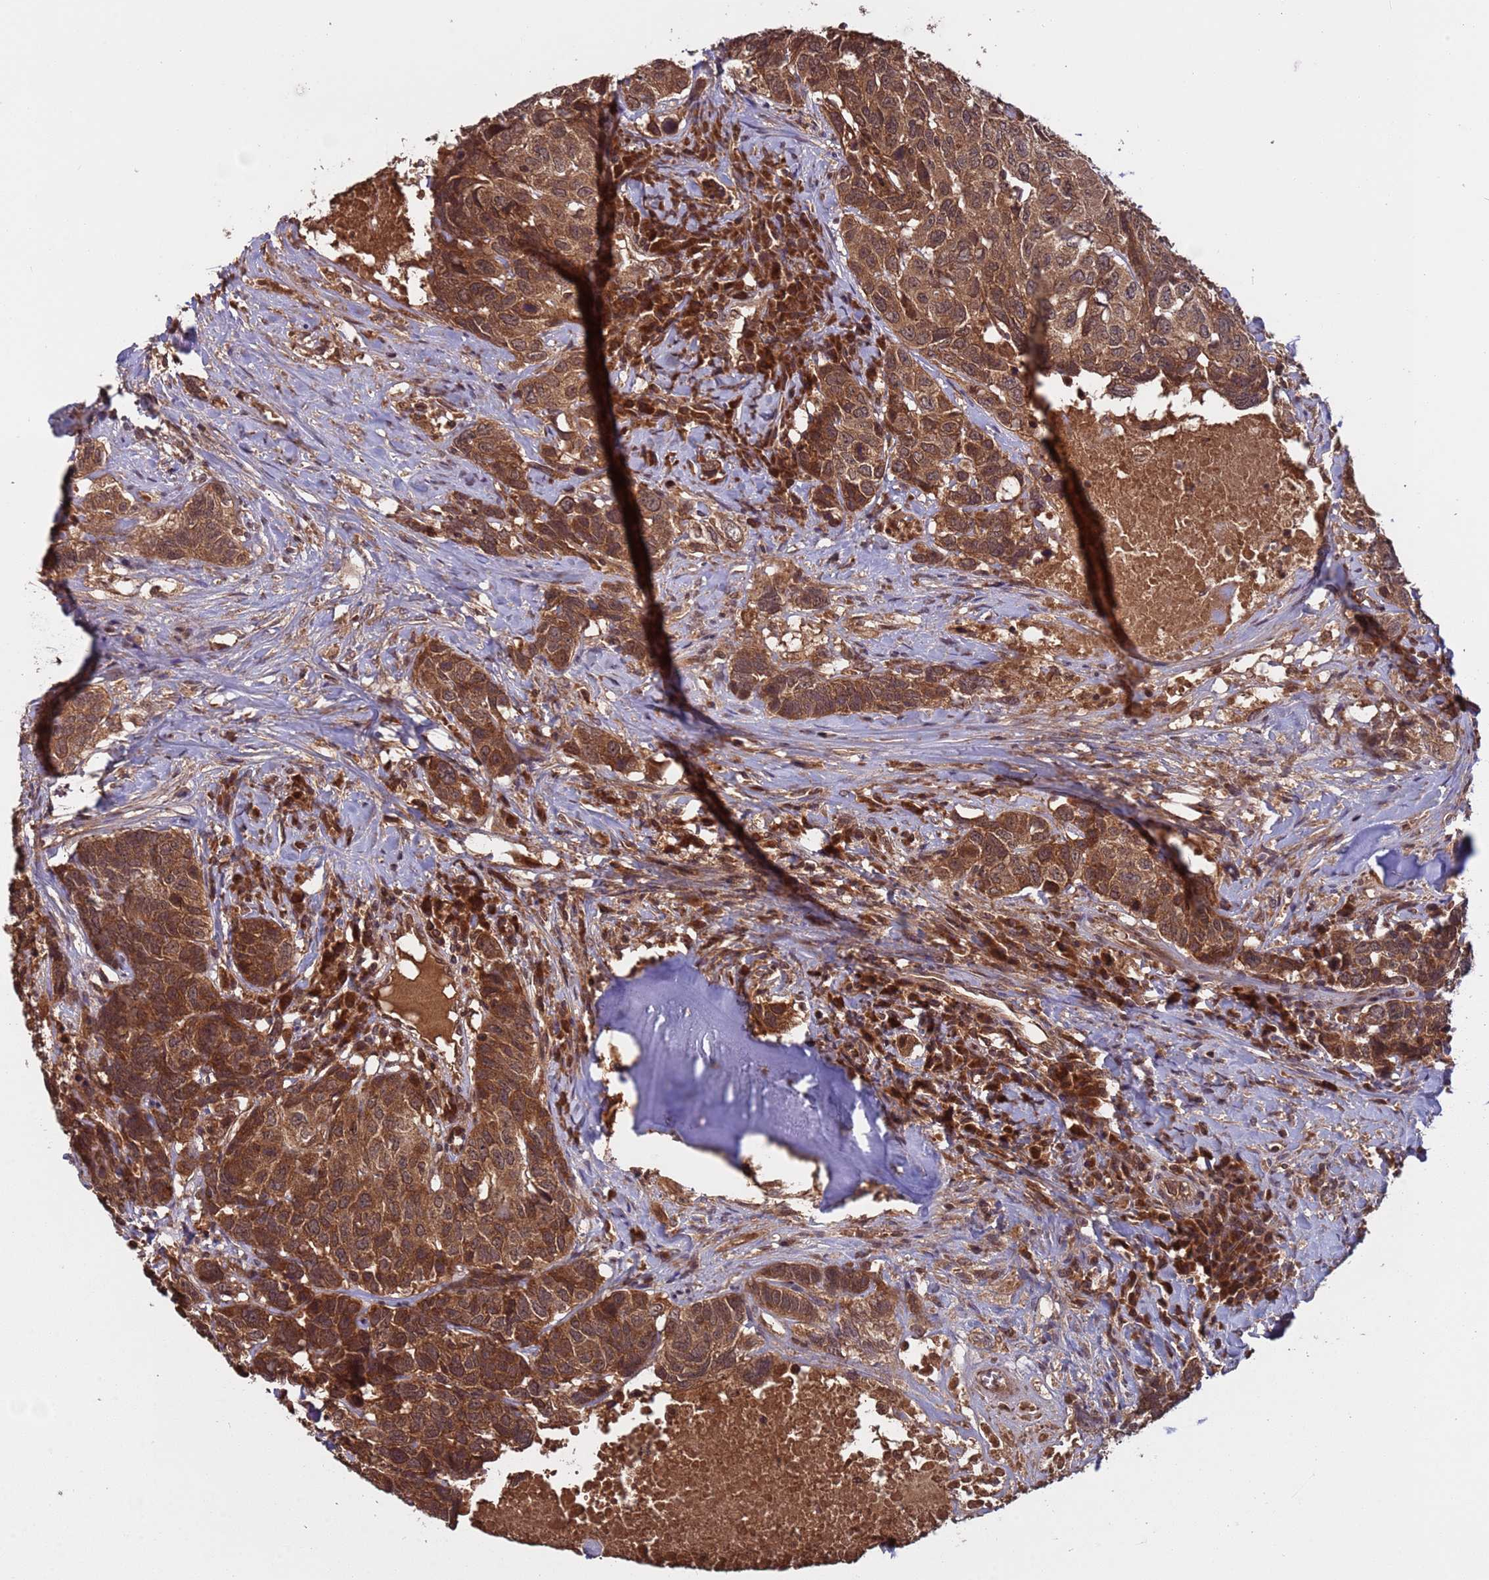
{"staining": {"intensity": "strong", "quantity": ">75%", "location": "cytoplasmic/membranous,nuclear"}, "tissue": "head and neck cancer", "cell_type": "Tumor cells", "image_type": "cancer", "snomed": [{"axis": "morphology", "description": "Squamous cell carcinoma, NOS"}, {"axis": "topography", "description": "Head-Neck"}], "caption": "Immunohistochemistry (IHC) image of human head and neck squamous cell carcinoma stained for a protein (brown), which exhibits high levels of strong cytoplasmic/membranous and nuclear positivity in approximately >75% of tumor cells.", "gene": "ERI1", "patient": {"sex": "male", "age": 66}}